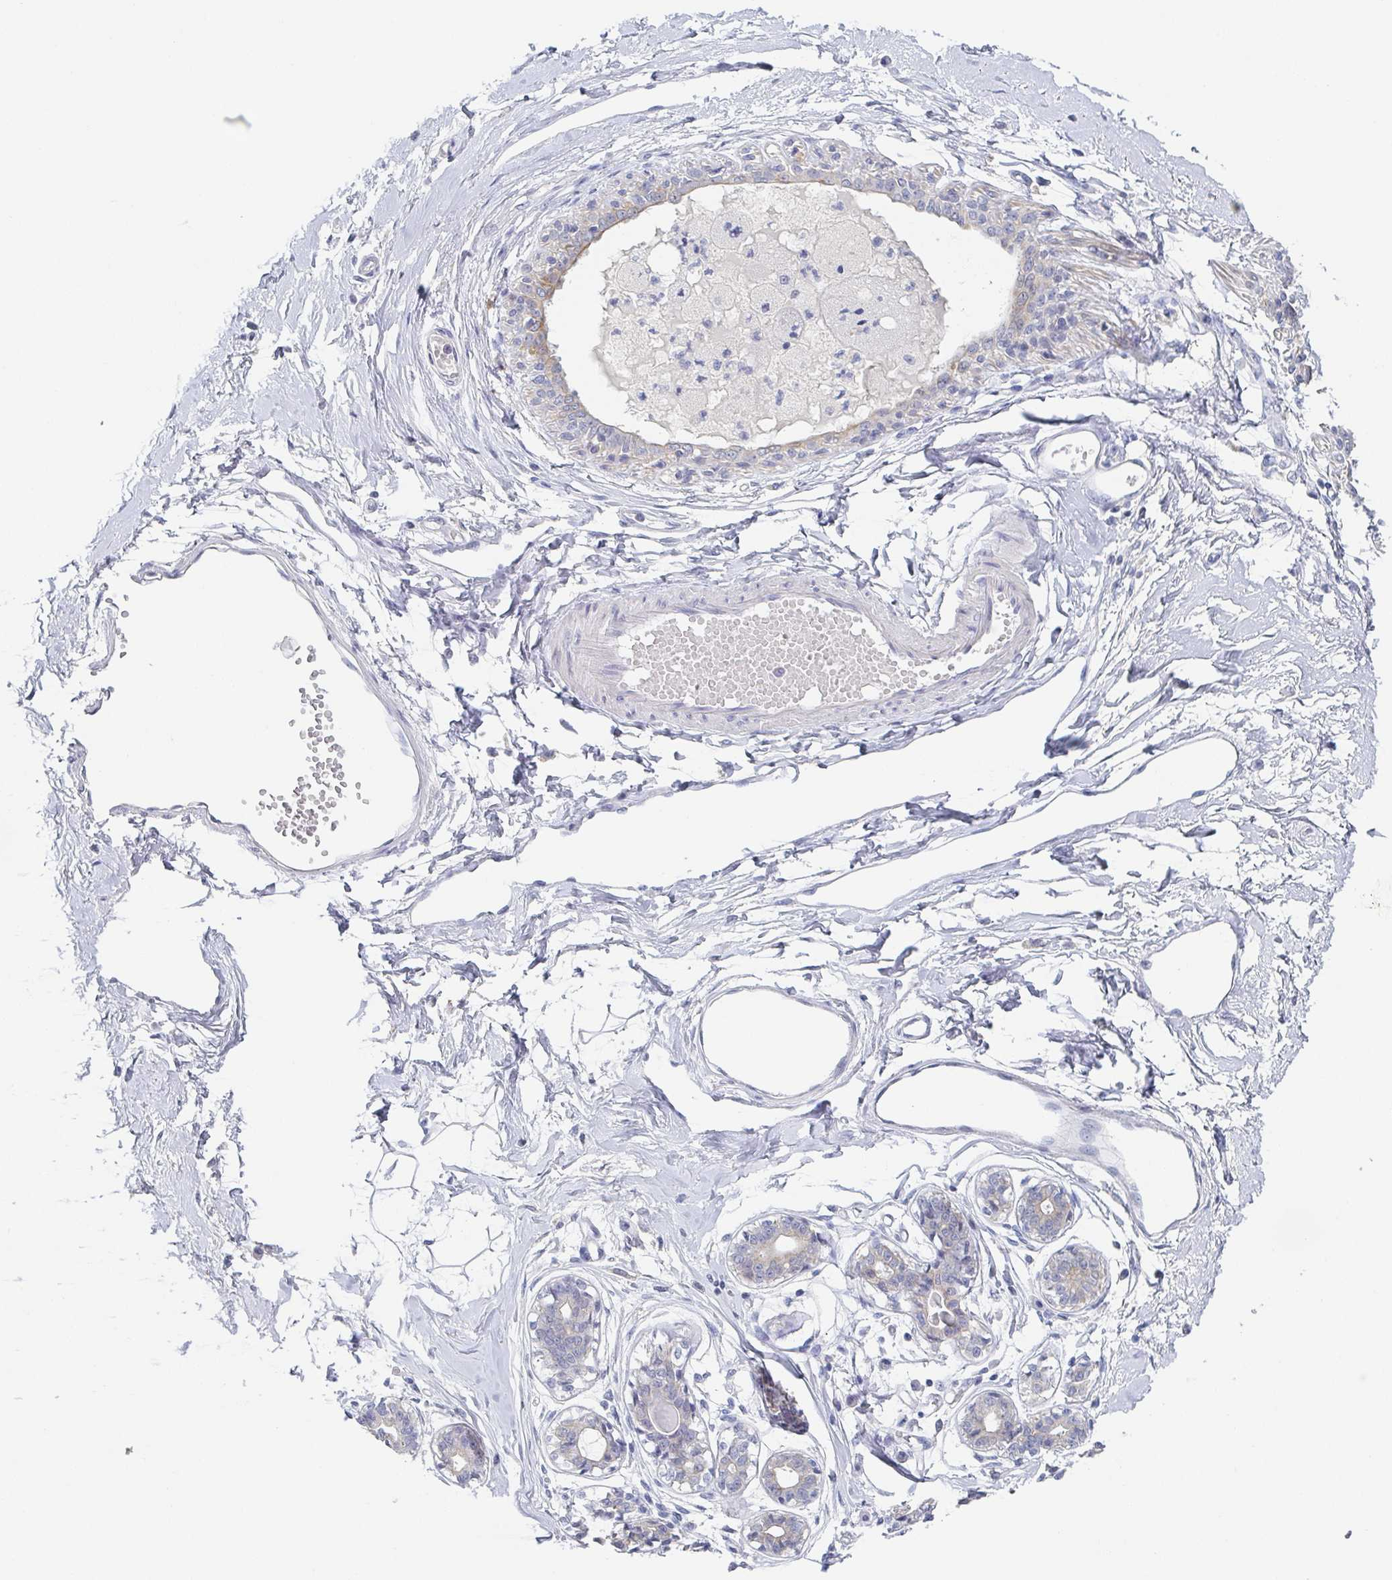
{"staining": {"intensity": "negative", "quantity": "none", "location": "none"}, "tissue": "breast", "cell_type": "Adipocytes", "image_type": "normal", "snomed": [{"axis": "morphology", "description": "Normal tissue, NOS"}, {"axis": "topography", "description": "Breast"}], "caption": "The immunohistochemistry (IHC) image has no significant positivity in adipocytes of breast. The staining was performed using DAB to visualize the protein expression in brown, while the nuclei were stained in blue with hematoxylin (Magnification: 20x).", "gene": "RHOV", "patient": {"sex": "female", "age": 45}}